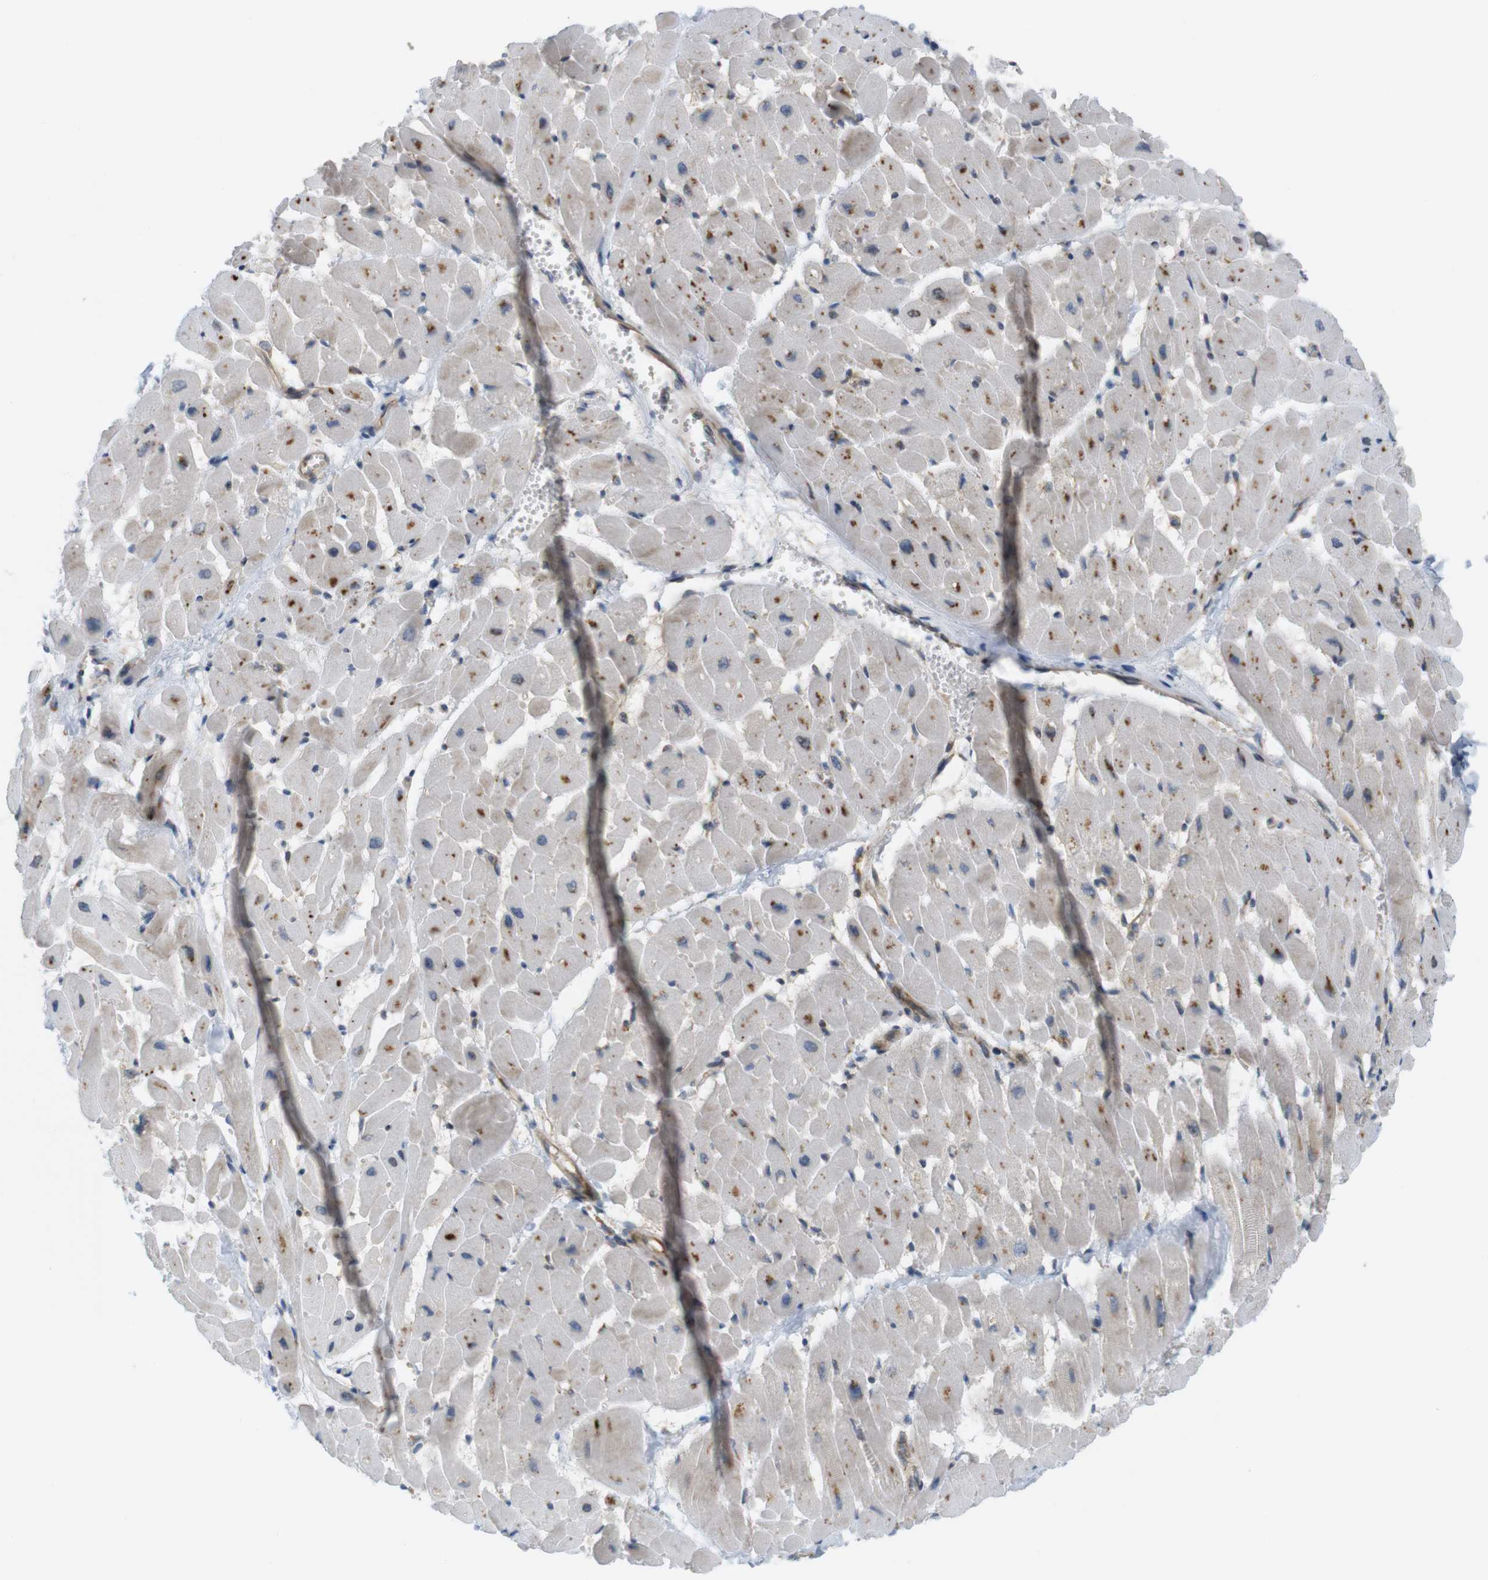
{"staining": {"intensity": "moderate", "quantity": ">75%", "location": "cytoplasmic/membranous"}, "tissue": "heart muscle", "cell_type": "Cardiomyocytes", "image_type": "normal", "snomed": [{"axis": "morphology", "description": "Normal tissue, NOS"}, {"axis": "topography", "description": "Heart"}], "caption": "The photomicrograph reveals a brown stain indicating the presence of a protein in the cytoplasmic/membranous of cardiomyocytes in heart muscle. Immunohistochemistry stains the protein in brown and the nuclei are stained blue.", "gene": "GJC3", "patient": {"sex": "male", "age": 45}}